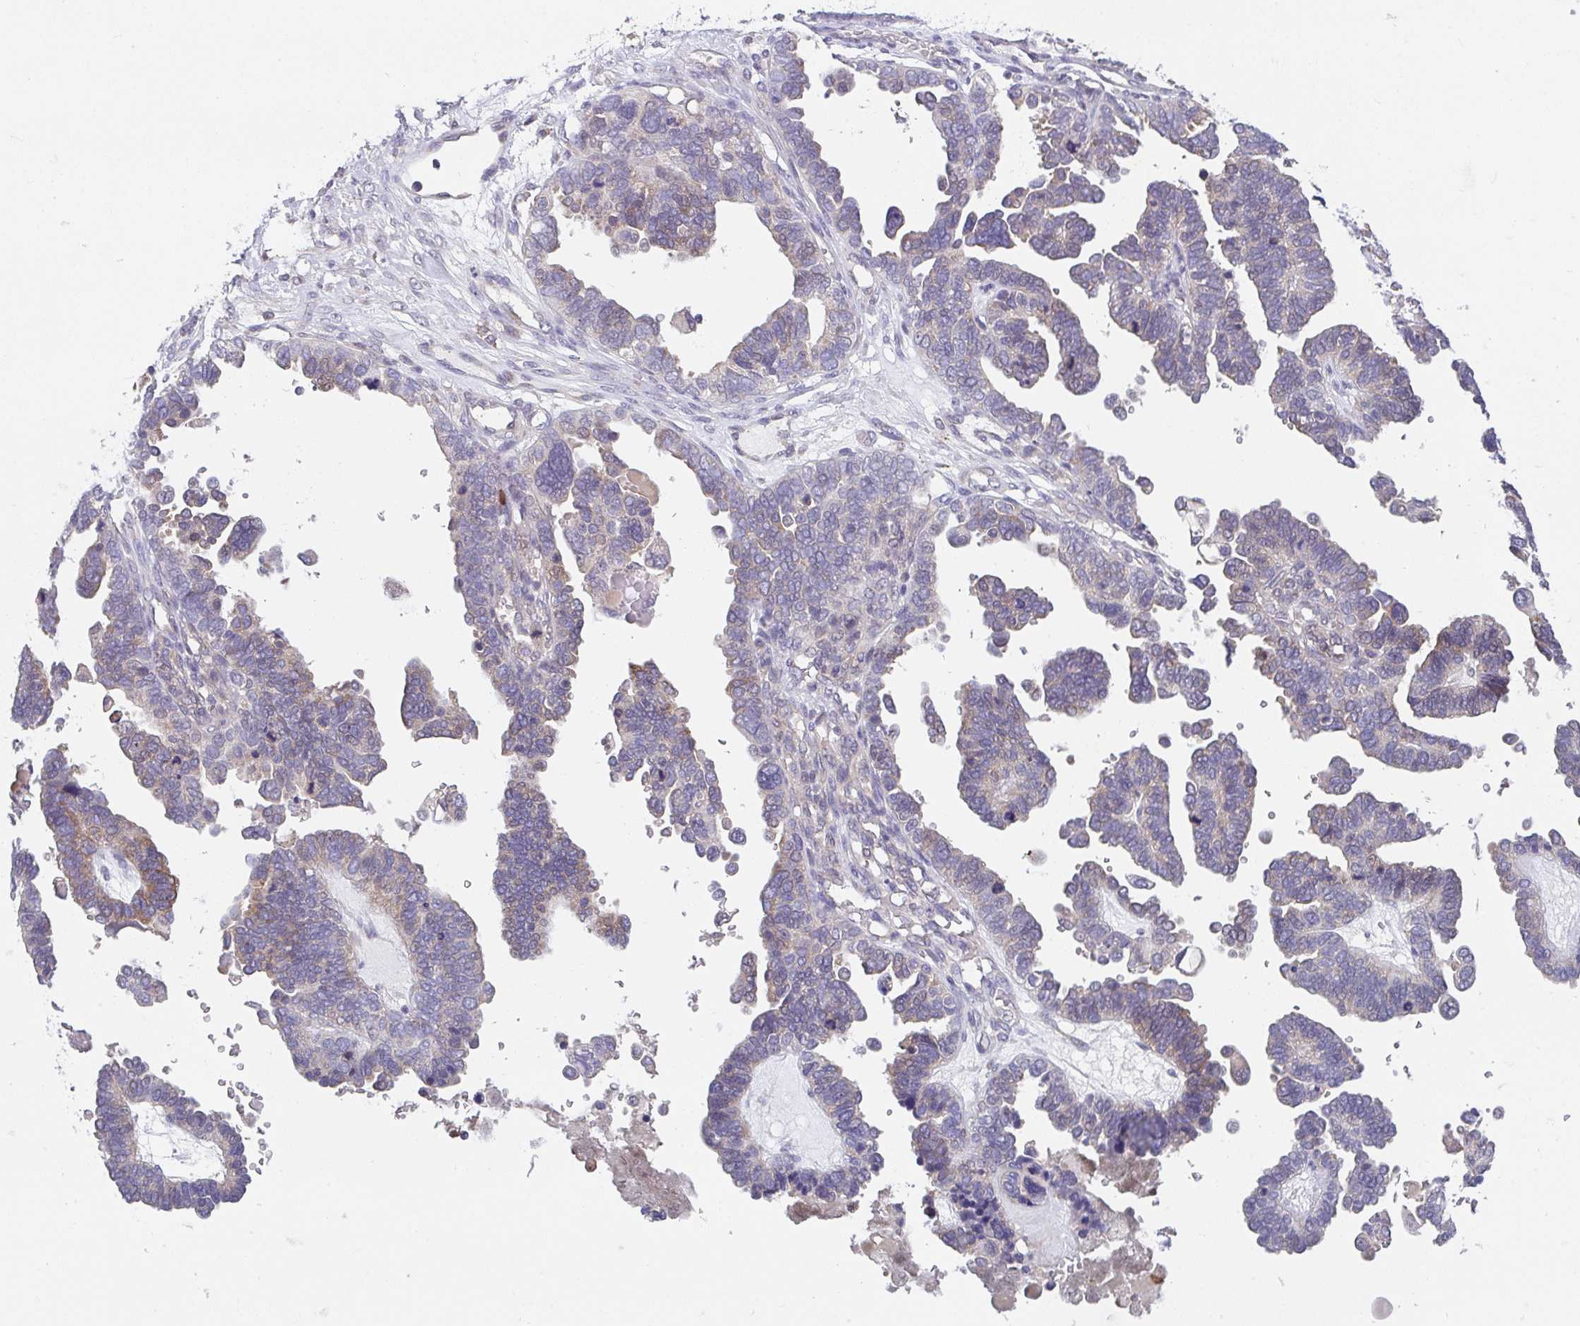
{"staining": {"intensity": "weak", "quantity": "<25%", "location": "cytoplasmic/membranous"}, "tissue": "ovarian cancer", "cell_type": "Tumor cells", "image_type": "cancer", "snomed": [{"axis": "morphology", "description": "Cystadenocarcinoma, serous, NOS"}, {"axis": "topography", "description": "Ovary"}], "caption": "There is no significant staining in tumor cells of ovarian serous cystadenocarcinoma.", "gene": "TSPAN31", "patient": {"sex": "female", "age": 51}}